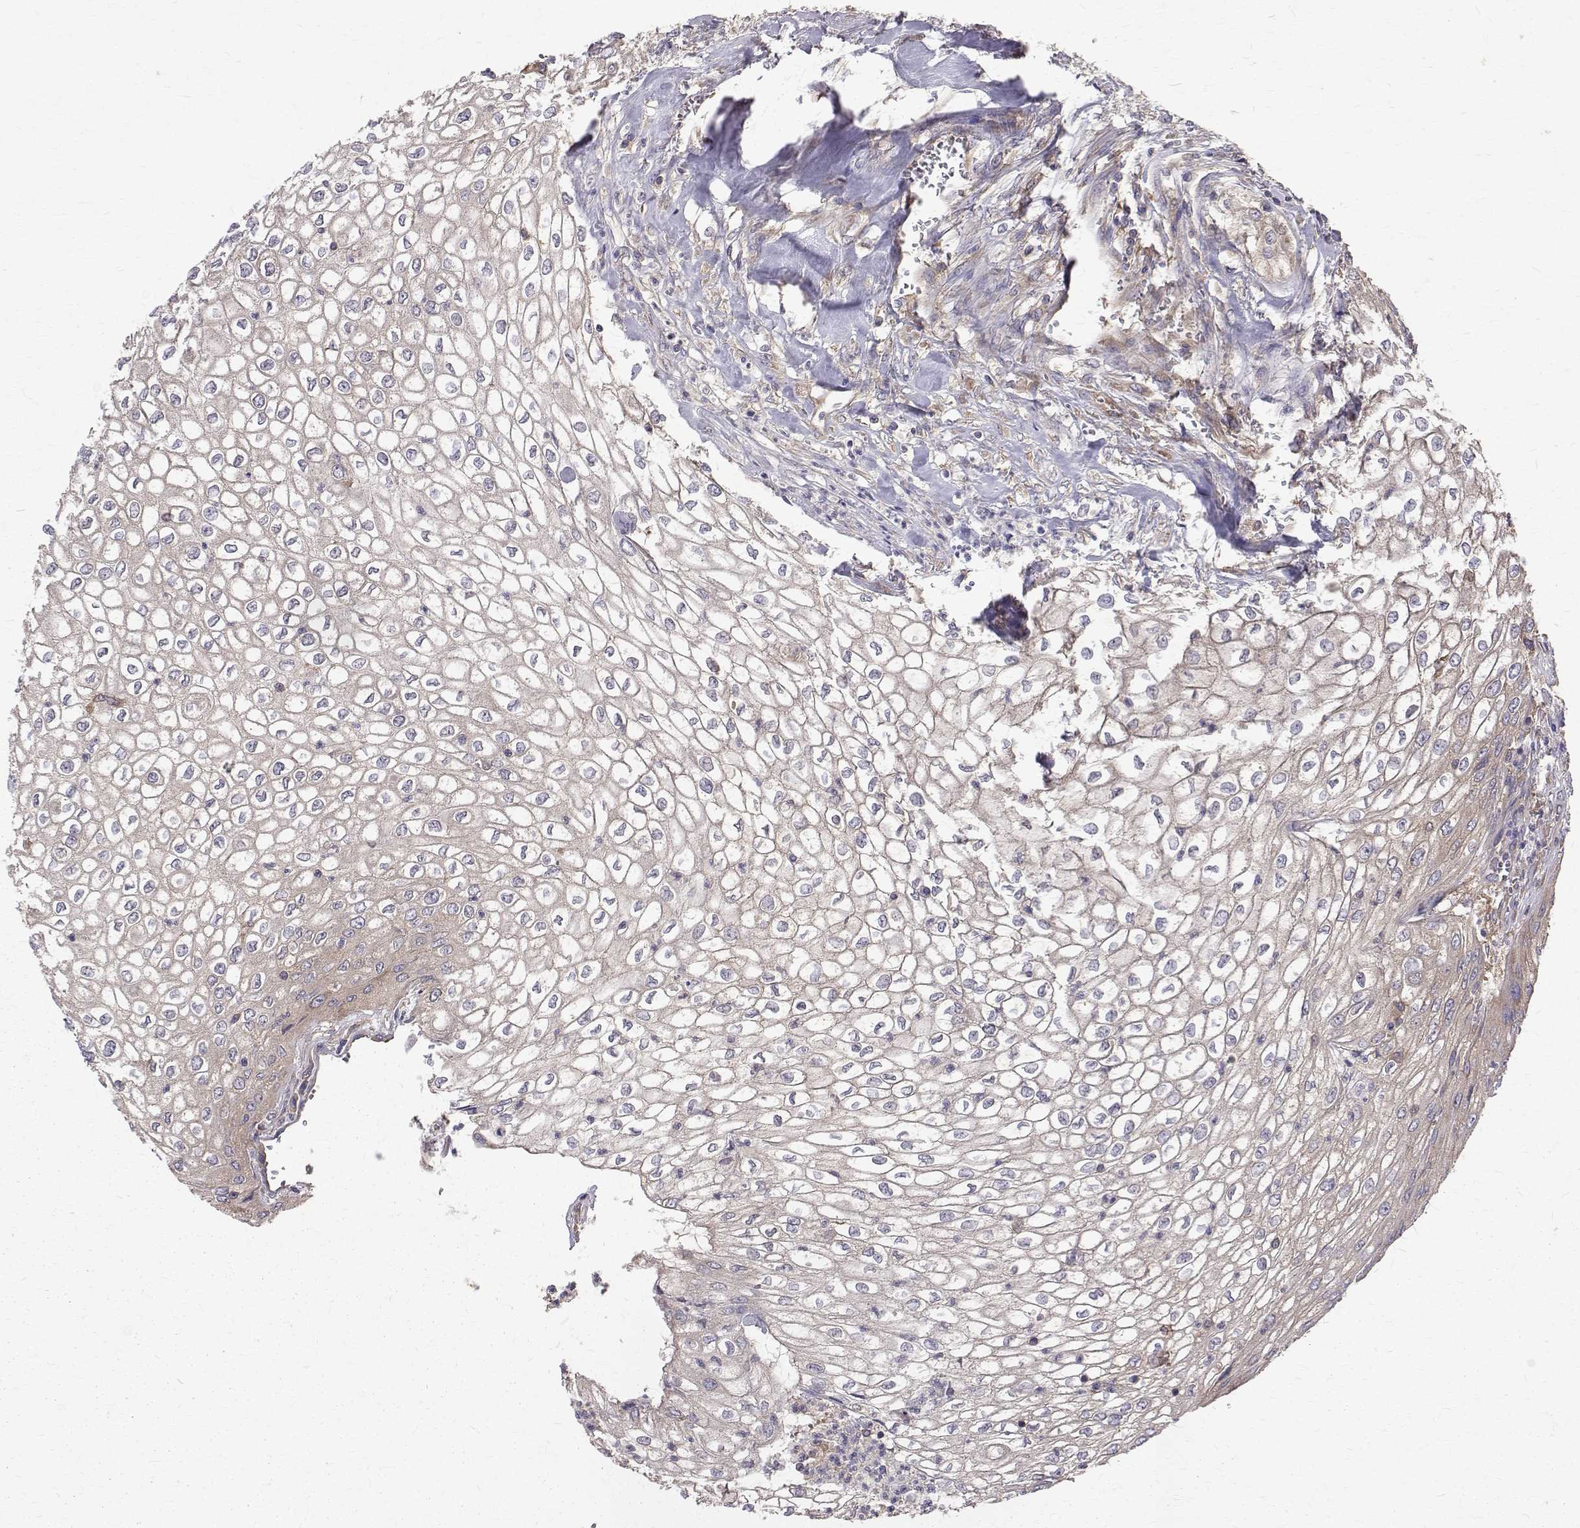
{"staining": {"intensity": "weak", "quantity": "<25%", "location": "cytoplasmic/membranous"}, "tissue": "urothelial cancer", "cell_type": "Tumor cells", "image_type": "cancer", "snomed": [{"axis": "morphology", "description": "Urothelial carcinoma, High grade"}, {"axis": "topography", "description": "Urinary bladder"}], "caption": "A photomicrograph of urothelial carcinoma (high-grade) stained for a protein exhibits no brown staining in tumor cells.", "gene": "FARSB", "patient": {"sex": "male", "age": 62}}